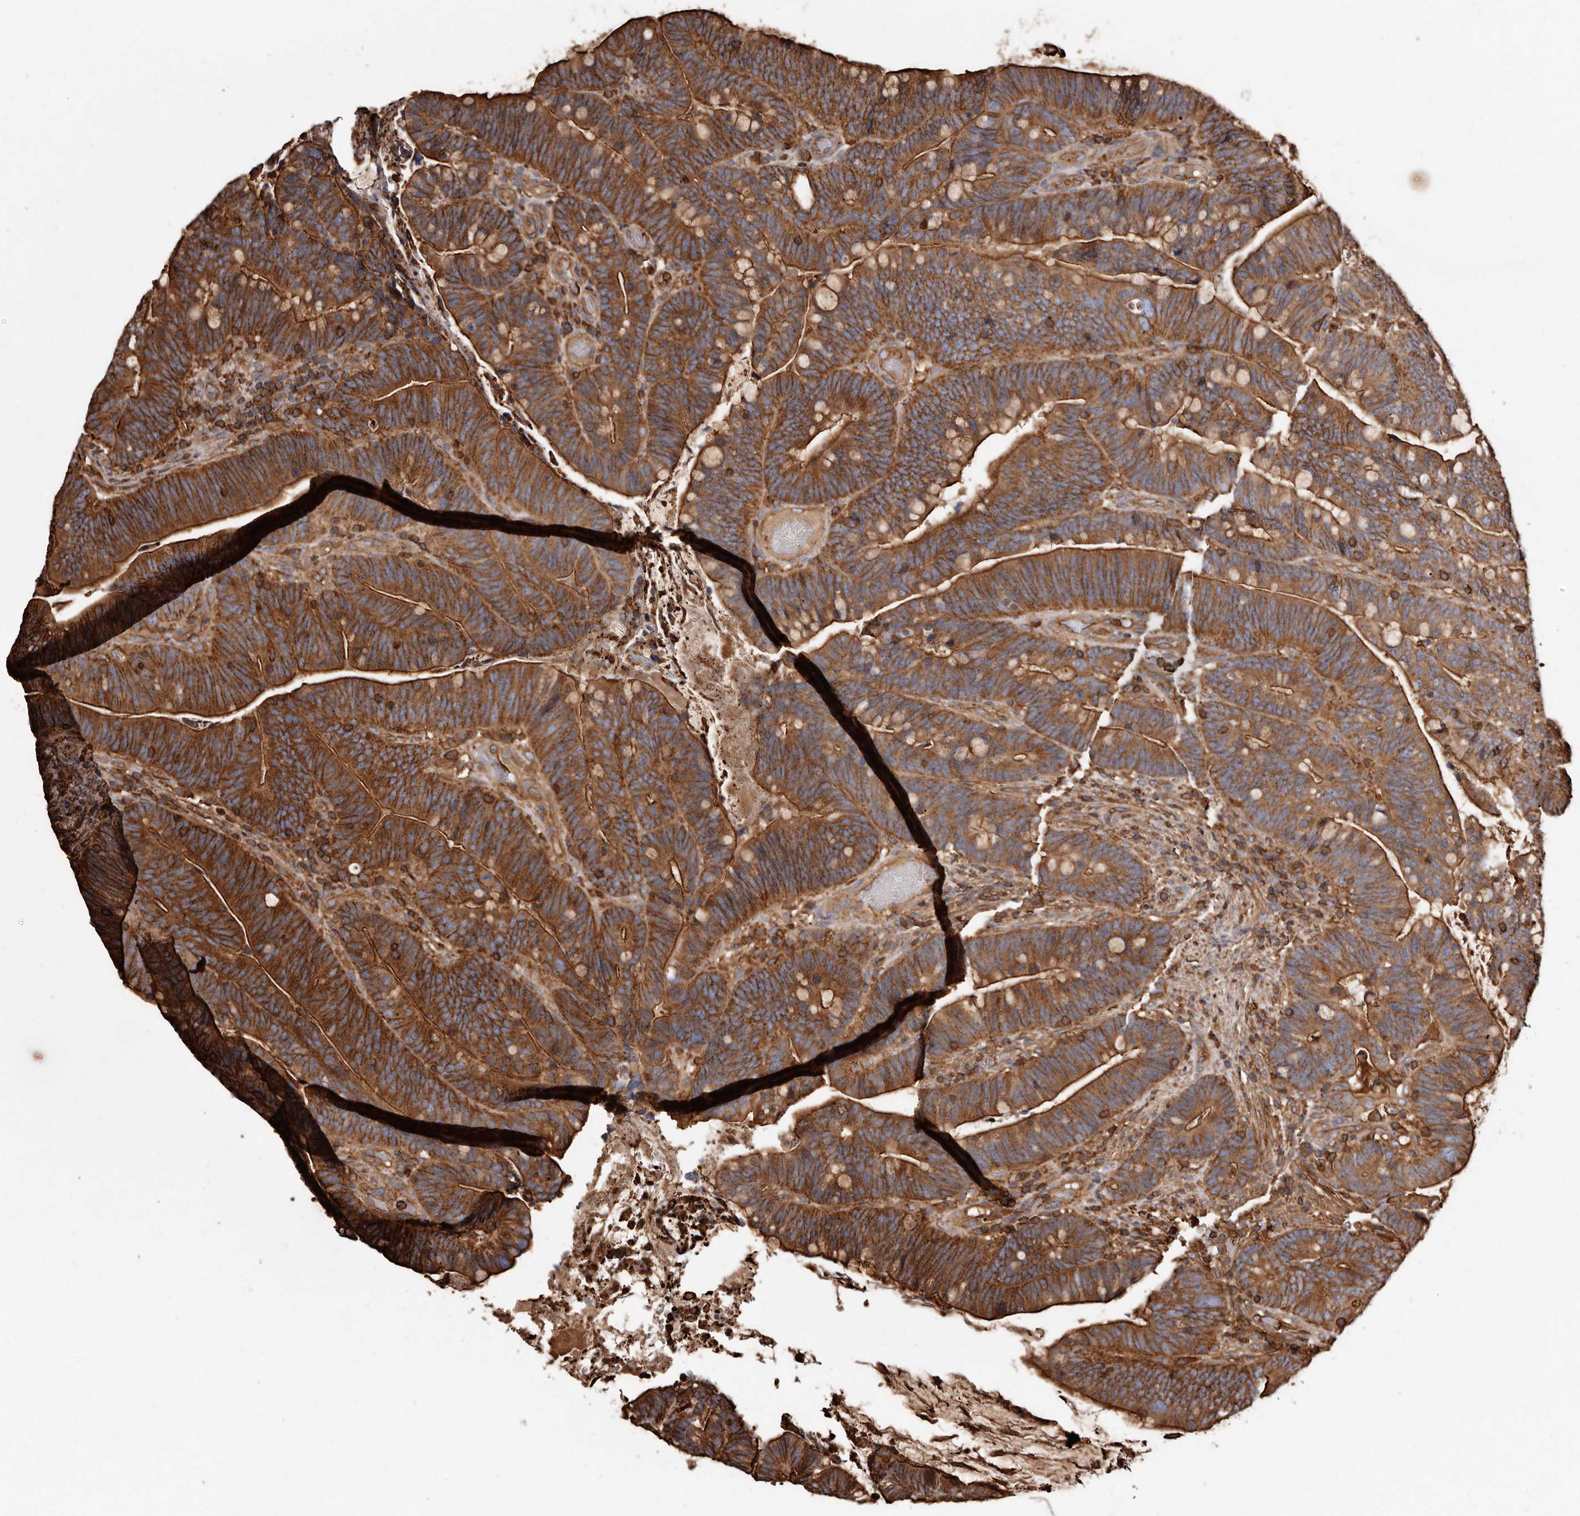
{"staining": {"intensity": "strong", "quantity": ">75%", "location": "cytoplasmic/membranous"}, "tissue": "colorectal cancer", "cell_type": "Tumor cells", "image_type": "cancer", "snomed": [{"axis": "morphology", "description": "Adenocarcinoma, NOS"}, {"axis": "topography", "description": "Colon"}], "caption": "Tumor cells demonstrate strong cytoplasmic/membranous positivity in approximately >75% of cells in colorectal adenocarcinoma. The staining was performed using DAB, with brown indicating positive protein expression. Nuclei are stained blue with hematoxylin.", "gene": "COQ8B", "patient": {"sex": "female", "age": 66}}